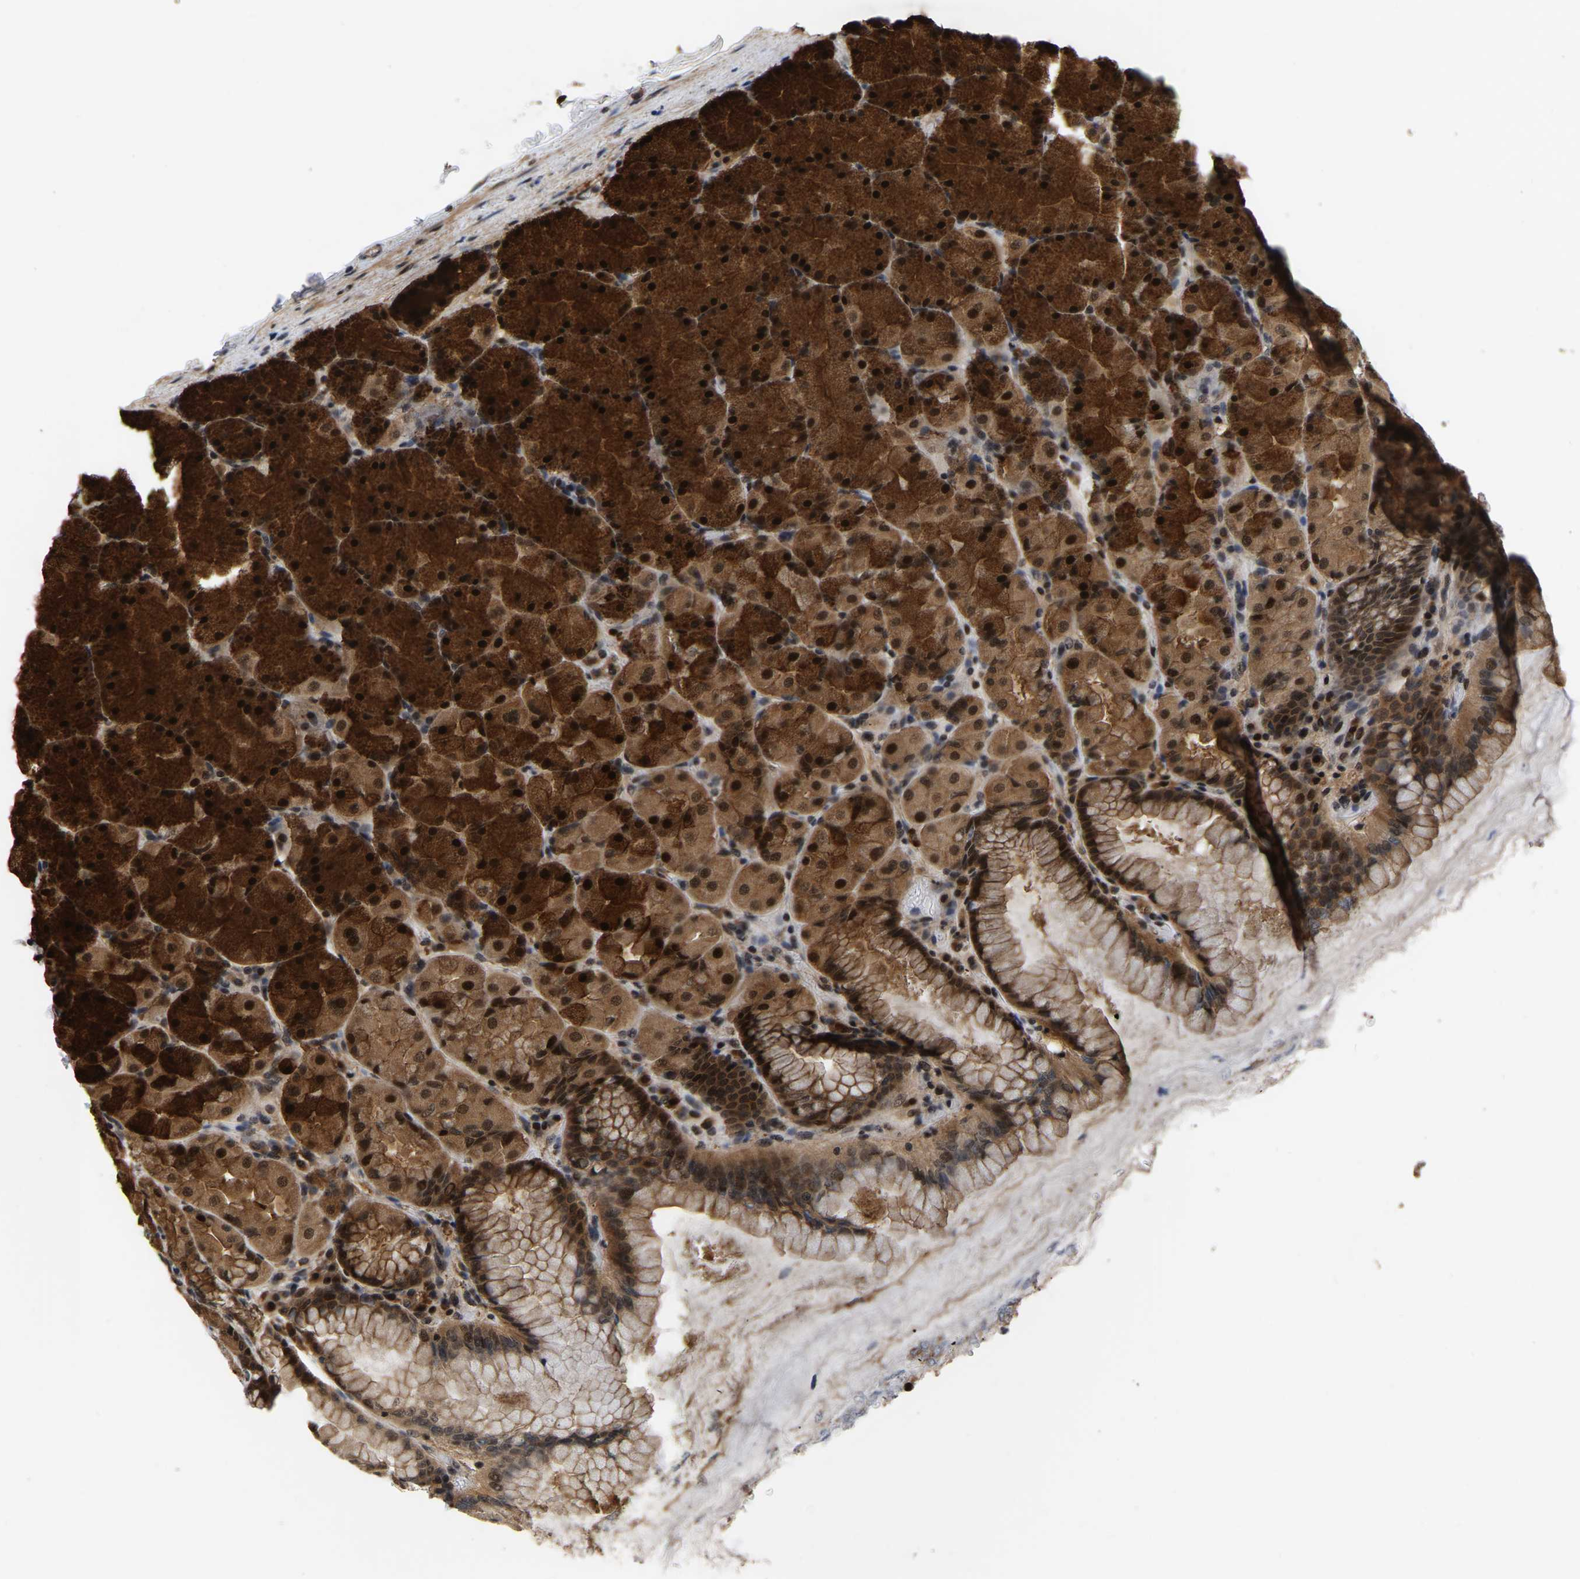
{"staining": {"intensity": "strong", "quantity": ">75%", "location": "cytoplasmic/membranous,nuclear"}, "tissue": "stomach", "cell_type": "Glandular cells", "image_type": "normal", "snomed": [{"axis": "morphology", "description": "Normal tissue, NOS"}, {"axis": "topography", "description": "Stomach, upper"}], "caption": "A brown stain shows strong cytoplasmic/membranous,nuclear positivity of a protein in glandular cells of unremarkable stomach. The staining was performed using DAB (3,3'-diaminobenzidine), with brown indicating positive protein expression. Nuclei are stained blue with hematoxylin.", "gene": "CIAO1", "patient": {"sex": "female", "age": 56}}